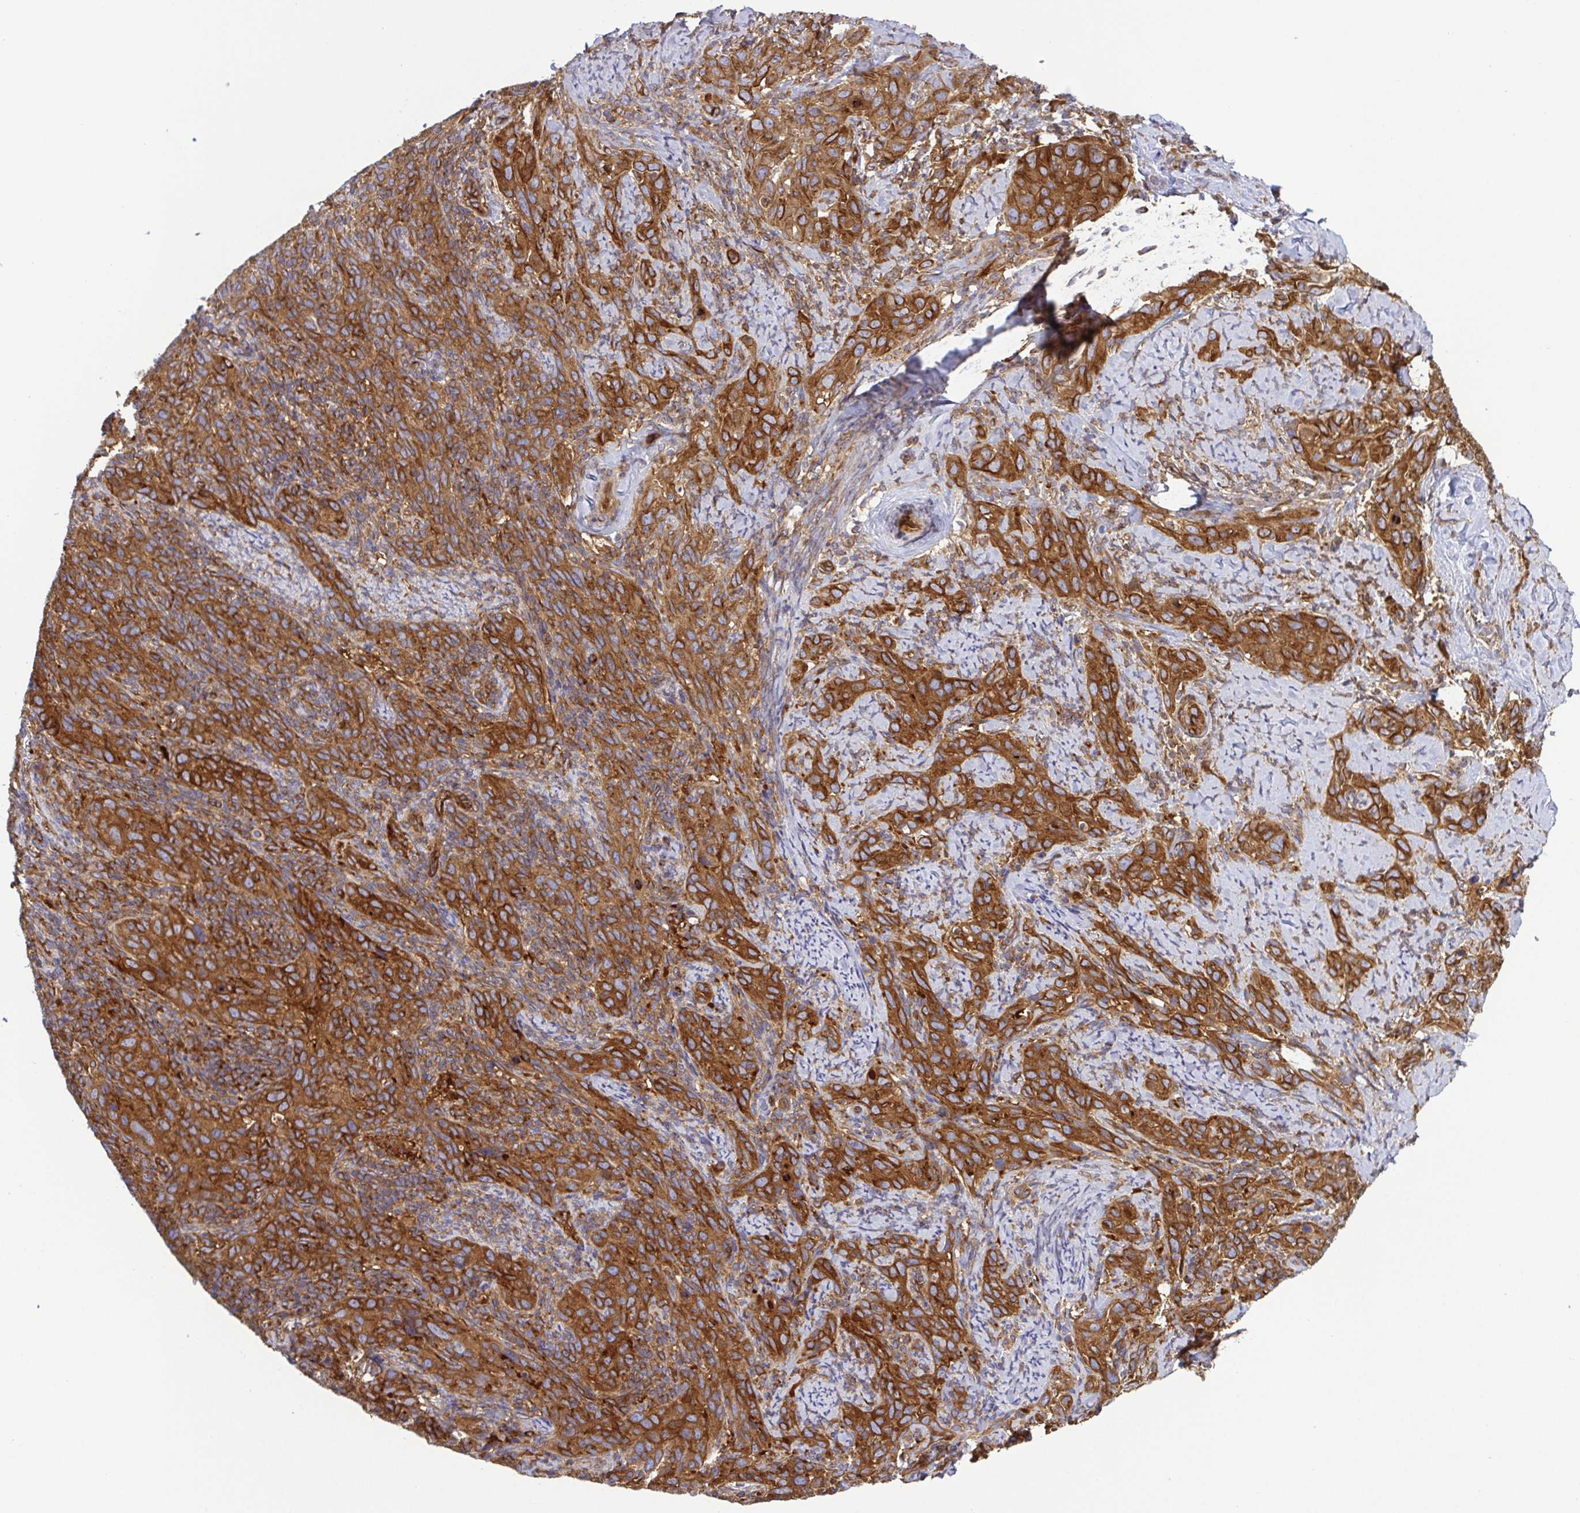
{"staining": {"intensity": "strong", "quantity": ">75%", "location": "cytoplasmic/membranous"}, "tissue": "cervical cancer", "cell_type": "Tumor cells", "image_type": "cancer", "snomed": [{"axis": "morphology", "description": "Squamous cell carcinoma, NOS"}, {"axis": "topography", "description": "Cervix"}], "caption": "Tumor cells display high levels of strong cytoplasmic/membranous expression in approximately >75% of cells in human cervical squamous cell carcinoma.", "gene": "KIF5B", "patient": {"sex": "female", "age": 51}}